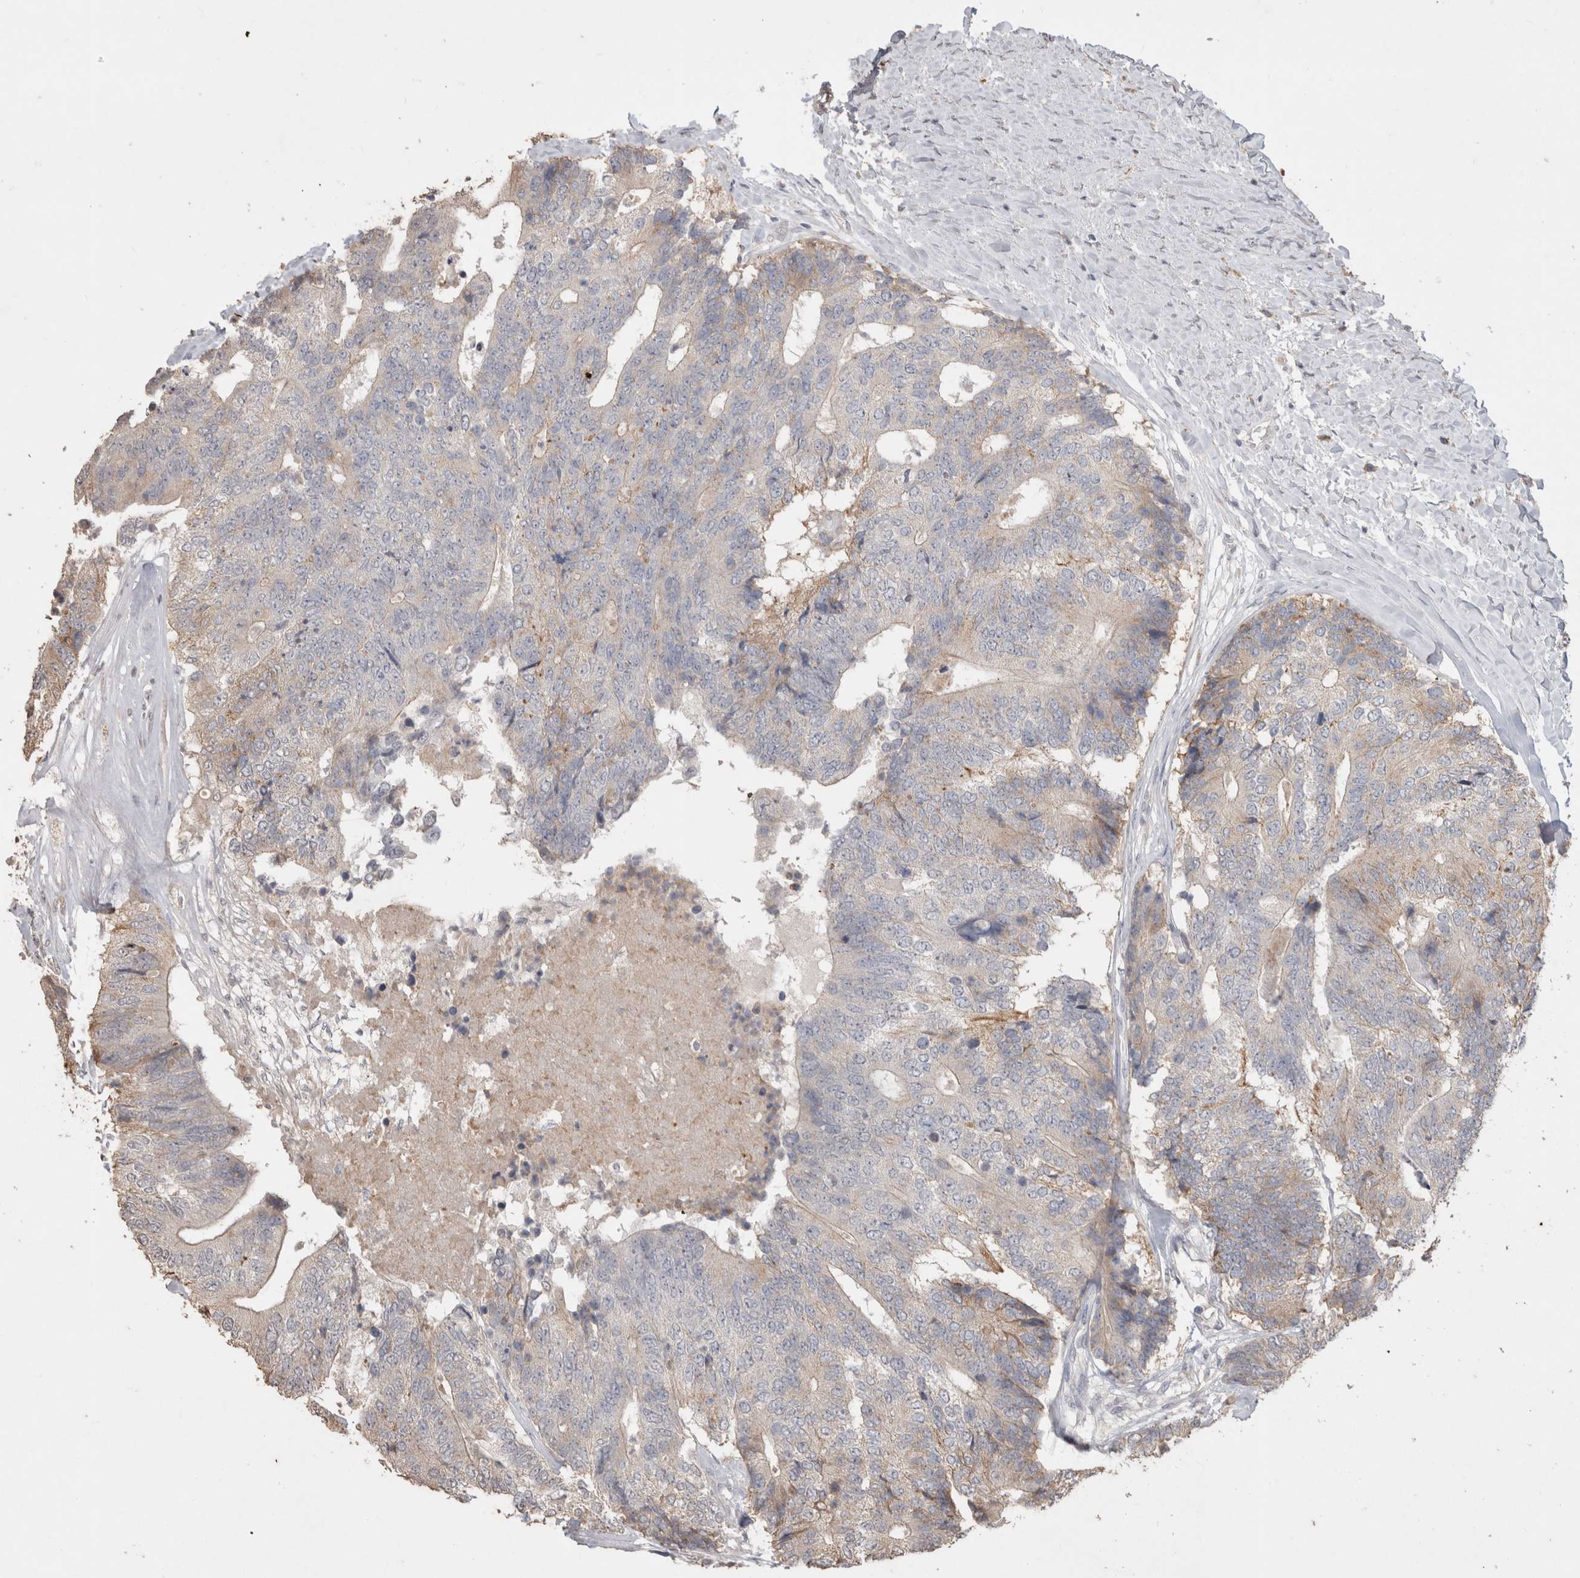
{"staining": {"intensity": "negative", "quantity": "none", "location": "none"}, "tissue": "colorectal cancer", "cell_type": "Tumor cells", "image_type": "cancer", "snomed": [{"axis": "morphology", "description": "Adenocarcinoma, NOS"}, {"axis": "topography", "description": "Colon"}], "caption": "Tumor cells are negative for protein expression in human colorectal cancer.", "gene": "NAALADL2", "patient": {"sex": "female", "age": 67}}